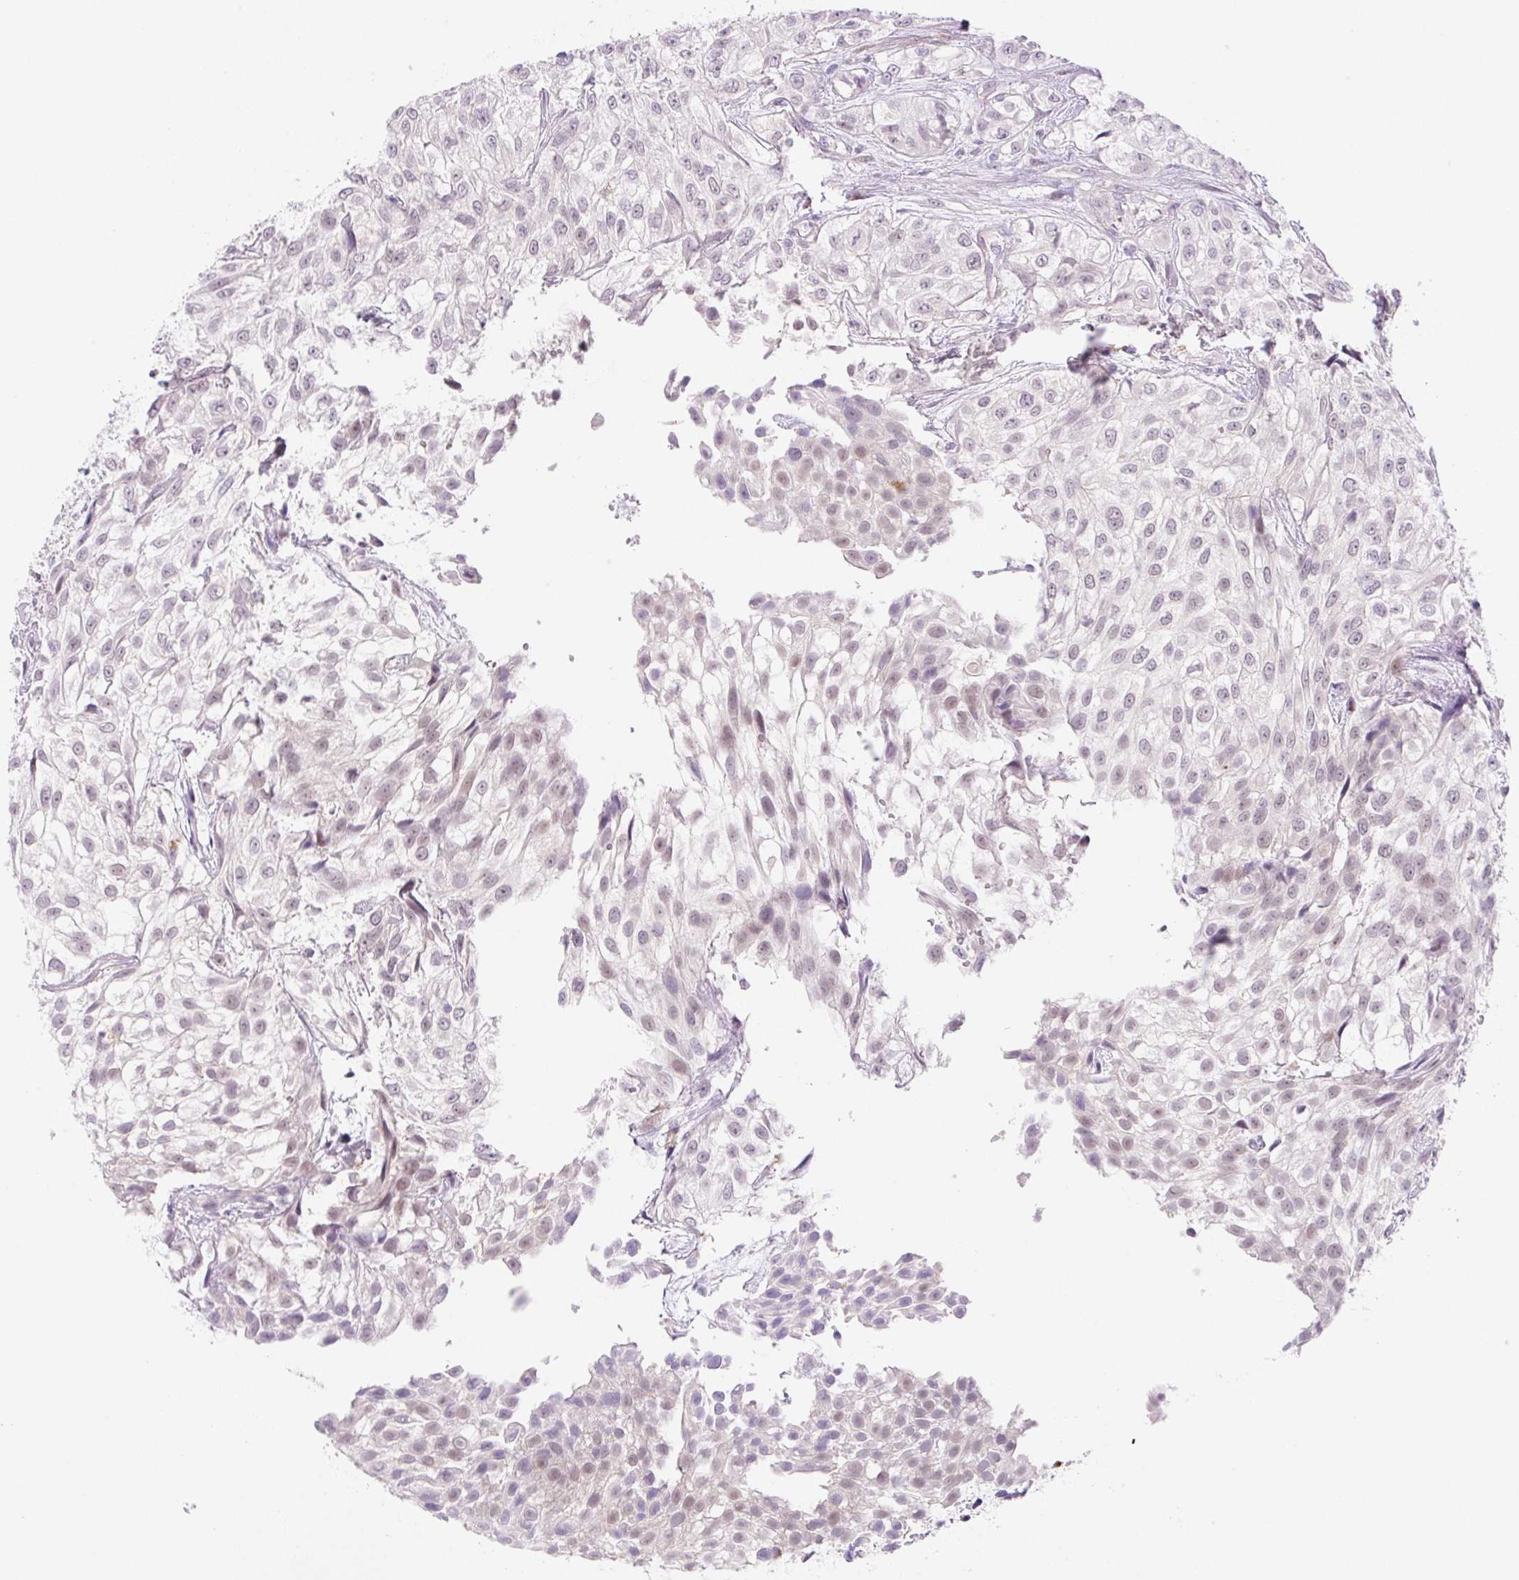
{"staining": {"intensity": "negative", "quantity": "none", "location": "none"}, "tissue": "urothelial cancer", "cell_type": "Tumor cells", "image_type": "cancer", "snomed": [{"axis": "morphology", "description": "Urothelial carcinoma, High grade"}, {"axis": "topography", "description": "Urinary bladder"}], "caption": "There is no significant positivity in tumor cells of urothelial carcinoma (high-grade).", "gene": "CEBPZOS", "patient": {"sex": "male", "age": 56}}